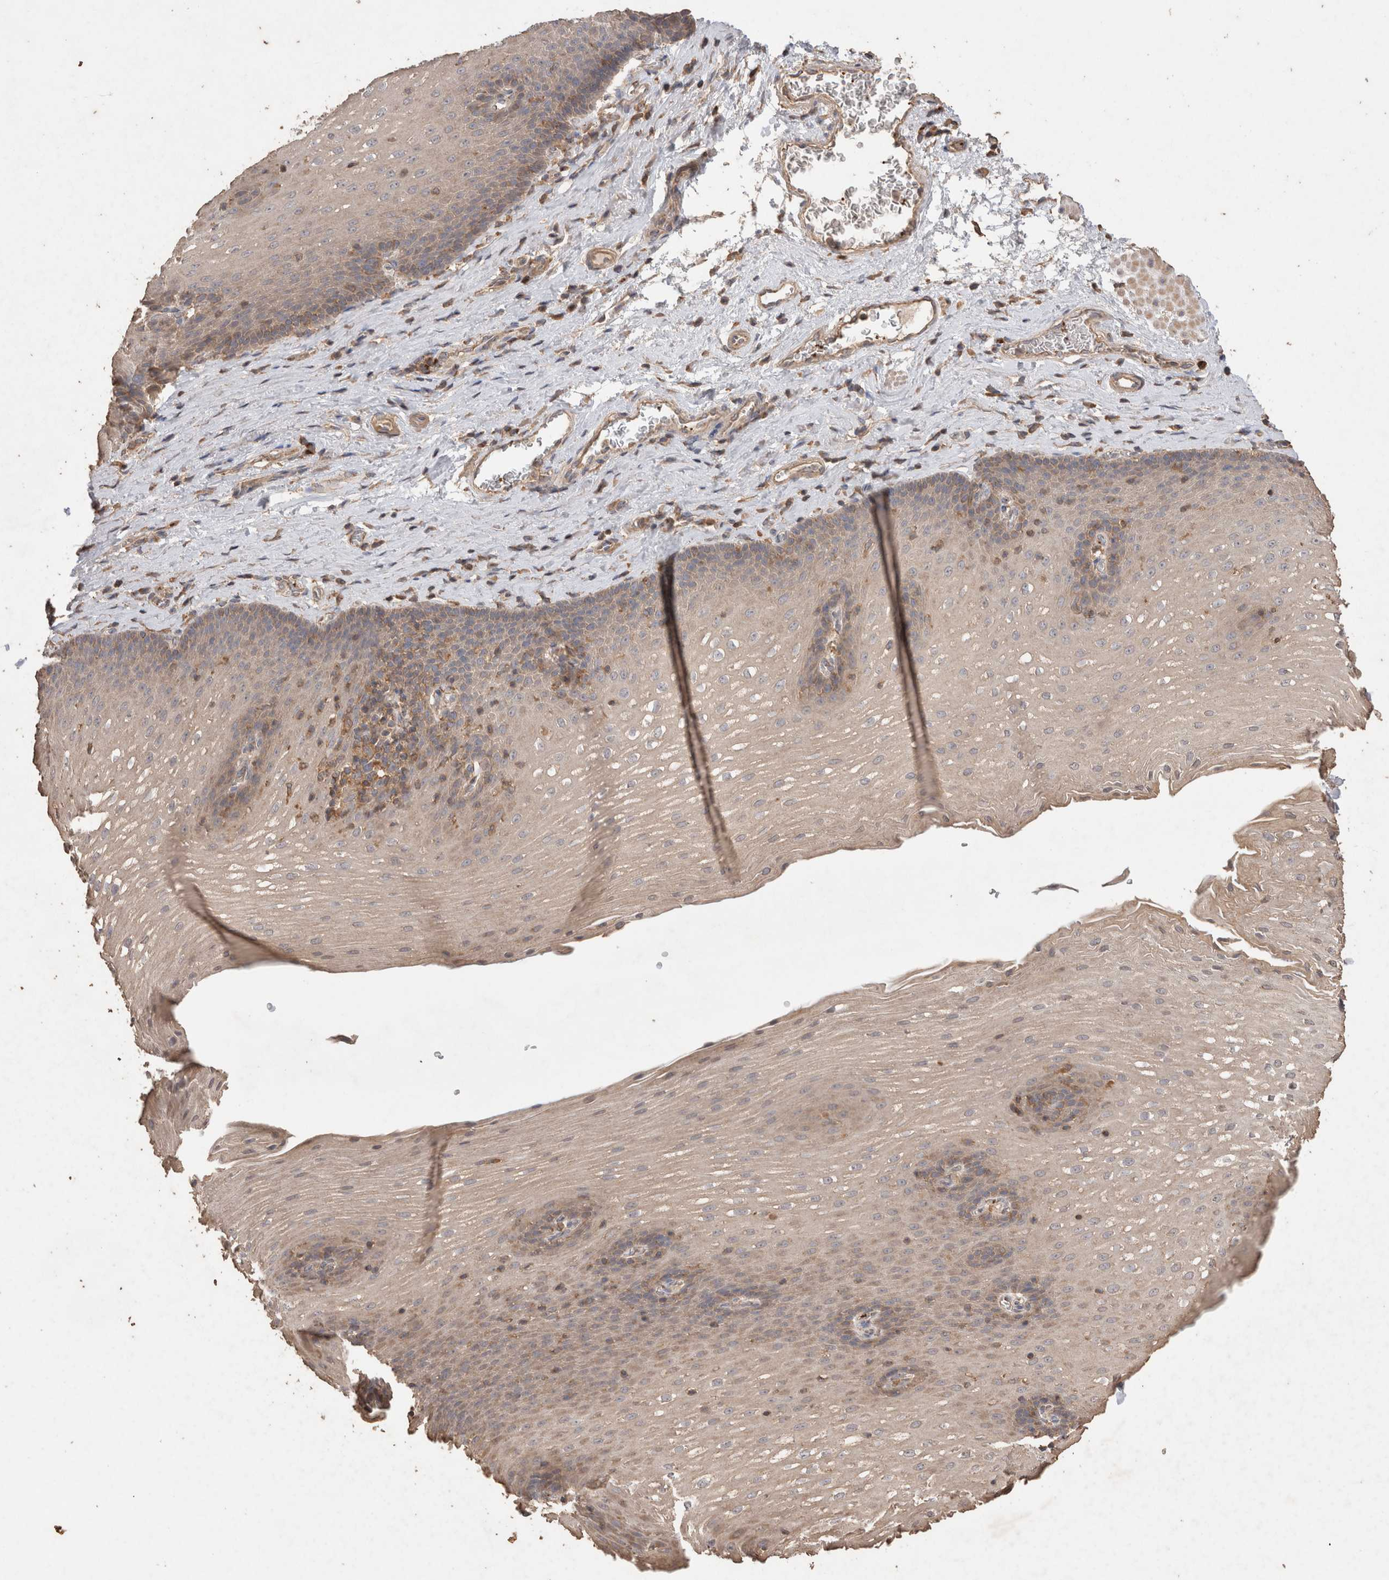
{"staining": {"intensity": "moderate", "quantity": "<25%", "location": "cytoplasmic/membranous"}, "tissue": "esophagus", "cell_type": "Squamous epithelial cells", "image_type": "normal", "snomed": [{"axis": "morphology", "description": "Normal tissue, NOS"}, {"axis": "topography", "description": "Esophagus"}], "caption": "A brown stain shows moderate cytoplasmic/membranous positivity of a protein in squamous epithelial cells of unremarkable human esophagus.", "gene": "SNX31", "patient": {"sex": "male", "age": 48}}